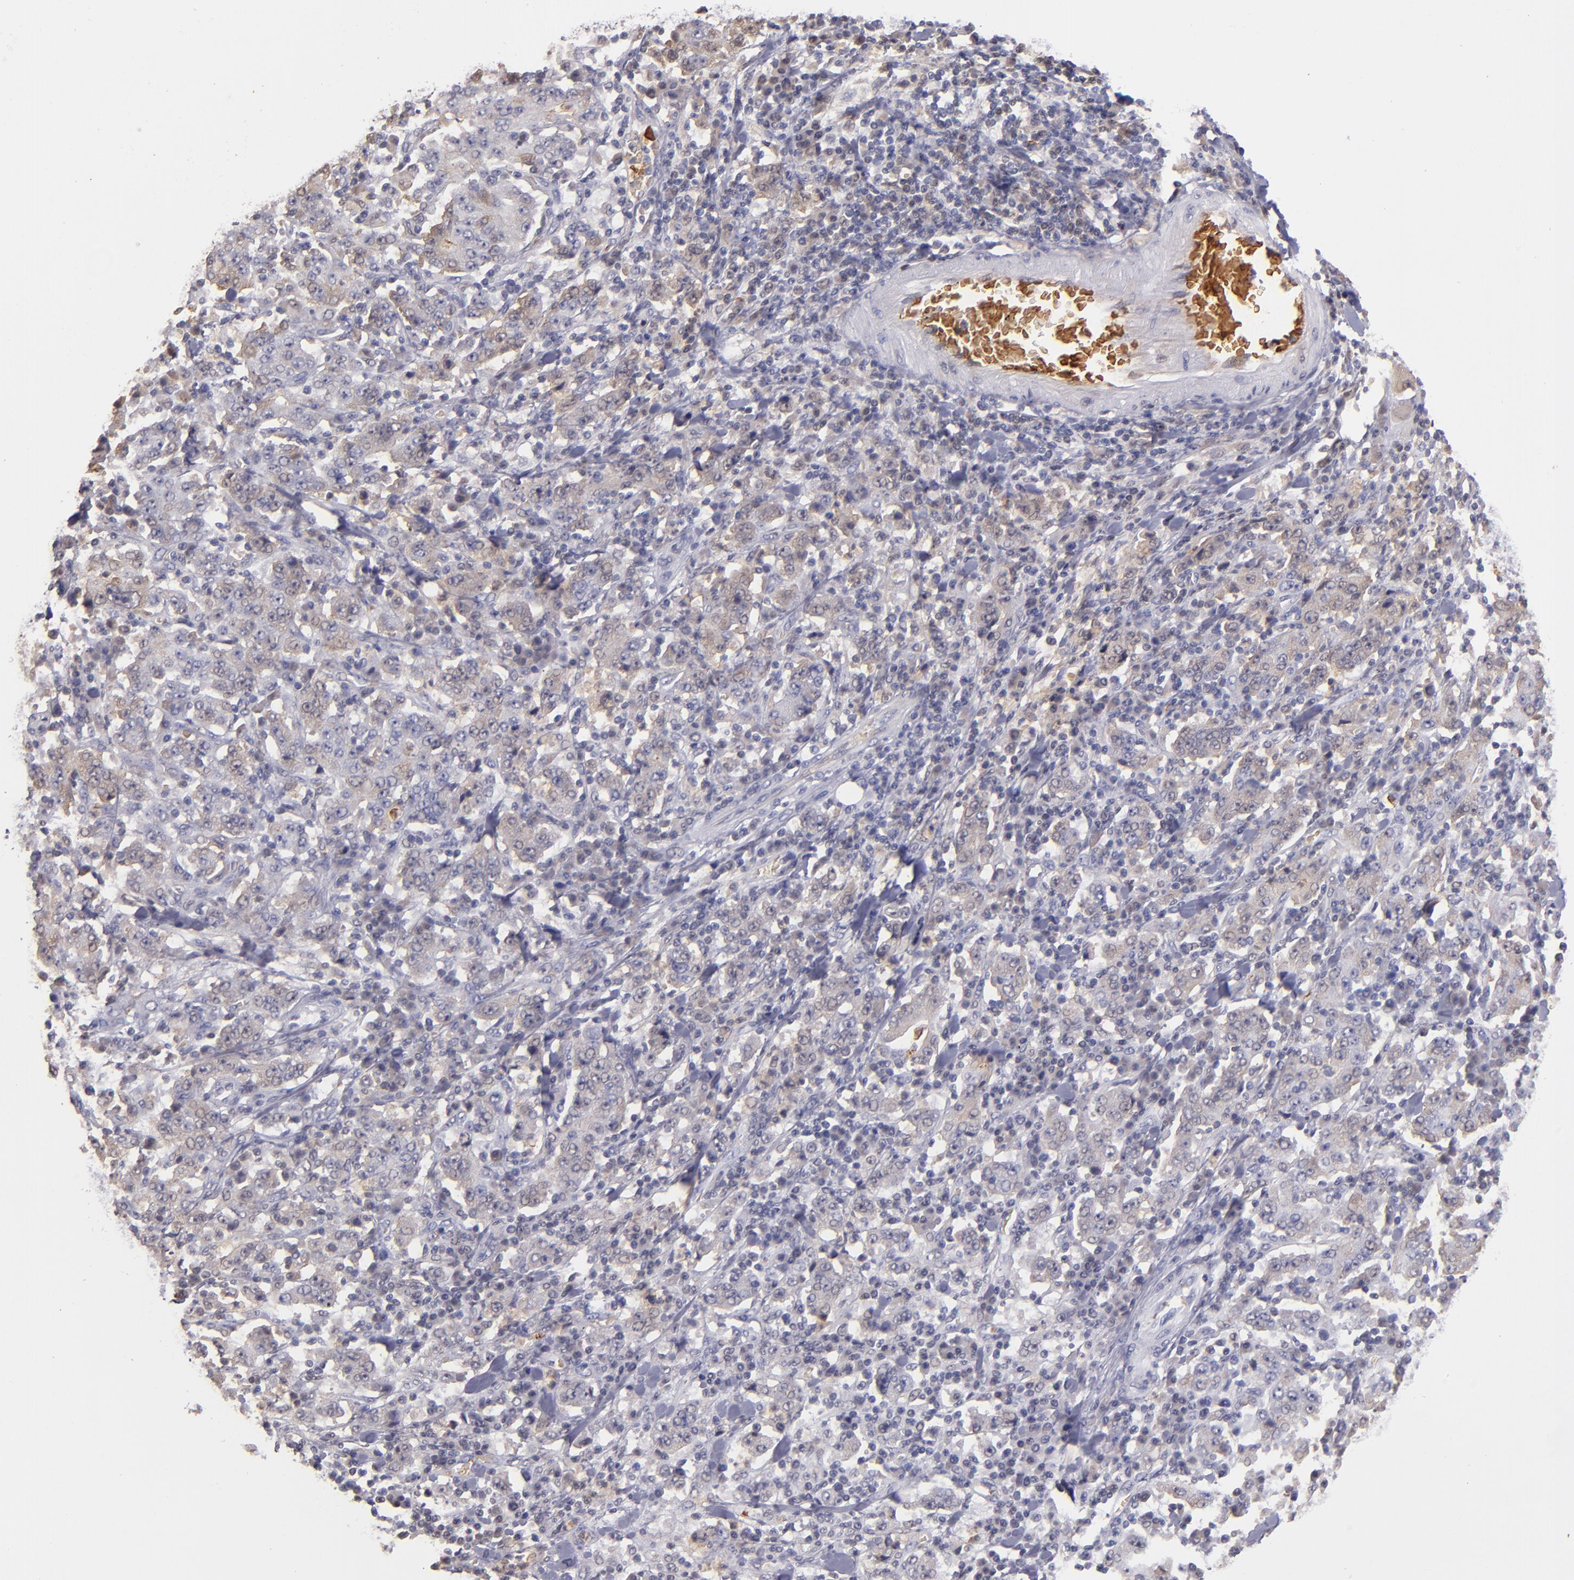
{"staining": {"intensity": "weak", "quantity": "<25%", "location": "cytoplasmic/membranous"}, "tissue": "stomach cancer", "cell_type": "Tumor cells", "image_type": "cancer", "snomed": [{"axis": "morphology", "description": "Normal tissue, NOS"}, {"axis": "morphology", "description": "Adenocarcinoma, NOS"}, {"axis": "topography", "description": "Stomach, upper"}, {"axis": "topography", "description": "Stomach"}], "caption": "The micrograph reveals no significant positivity in tumor cells of adenocarcinoma (stomach).", "gene": "SERPINC1", "patient": {"sex": "male", "age": 59}}